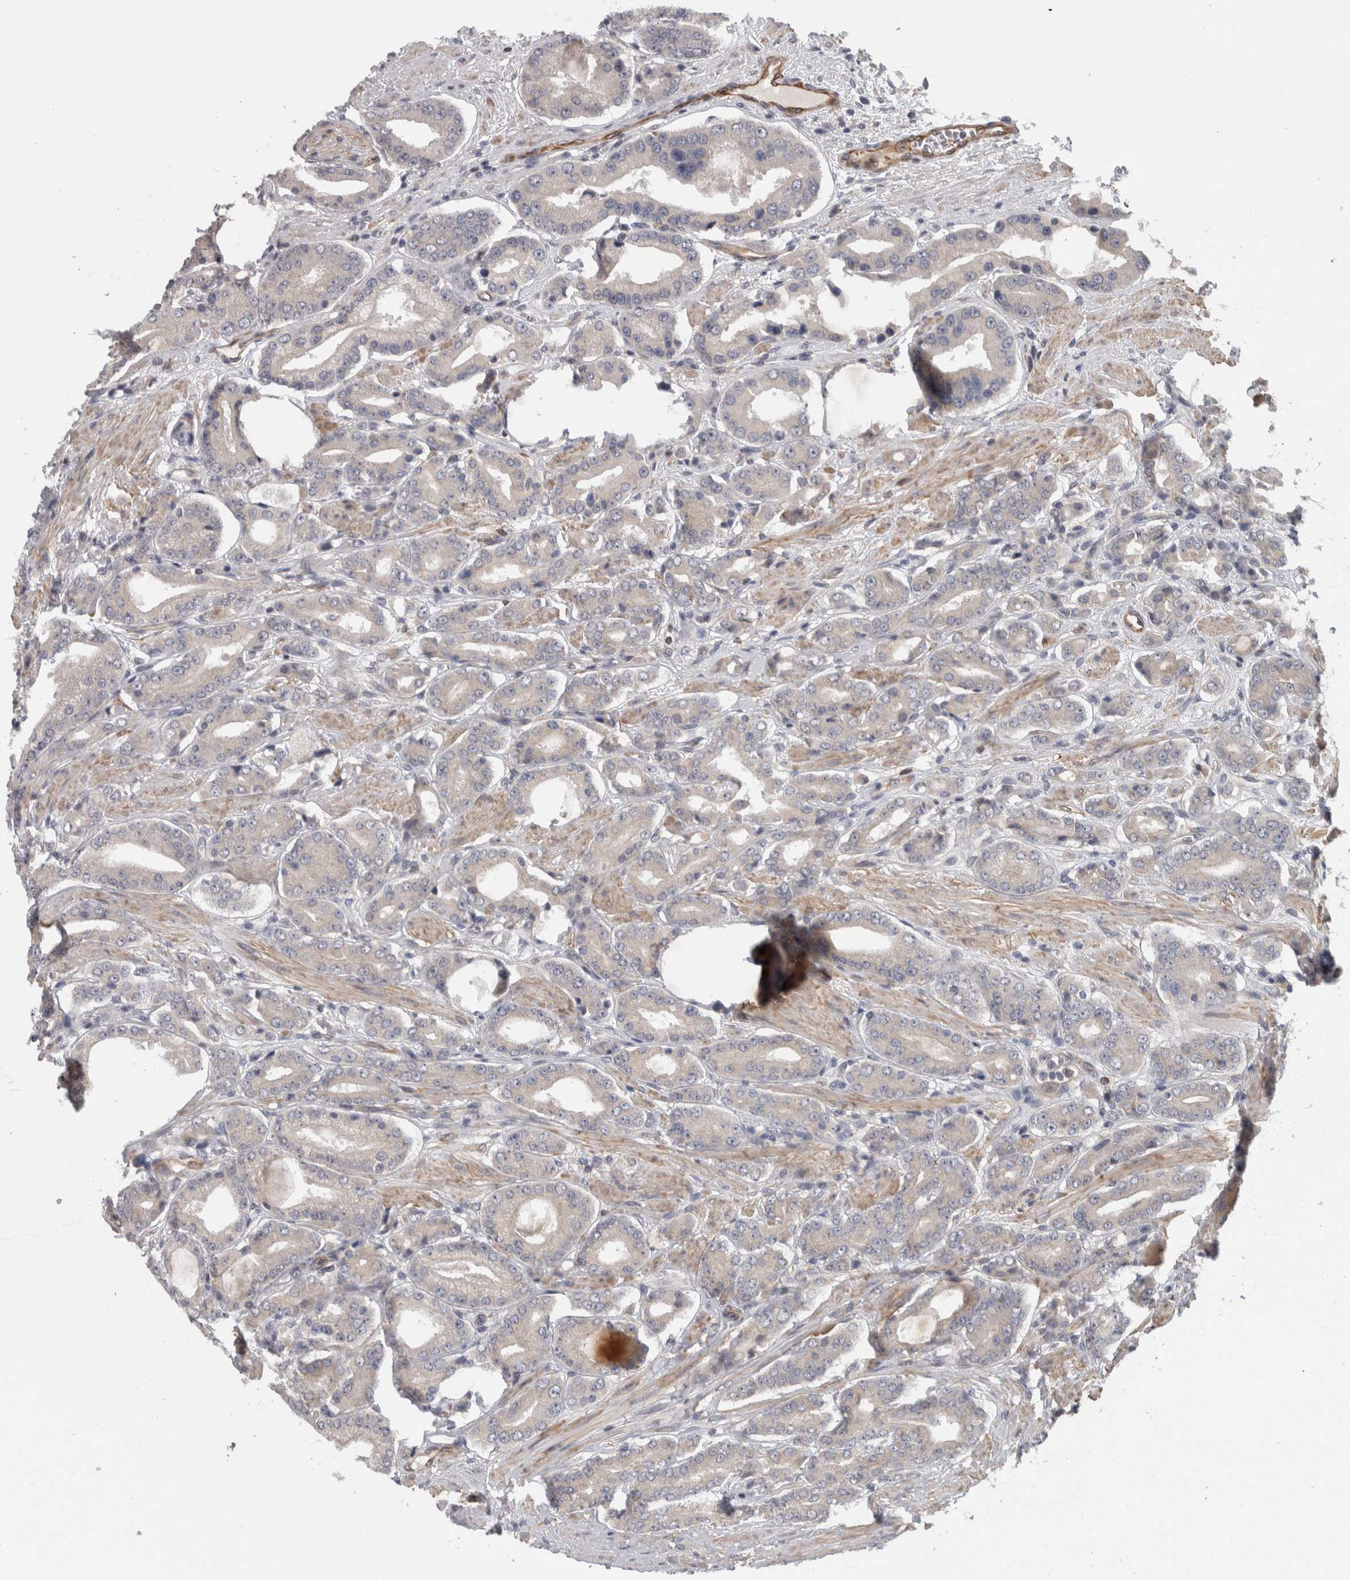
{"staining": {"intensity": "negative", "quantity": "none", "location": "none"}, "tissue": "prostate cancer", "cell_type": "Tumor cells", "image_type": "cancer", "snomed": [{"axis": "morphology", "description": "Adenocarcinoma, High grade"}, {"axis": "topography", "description": "Prostate"}], "caption": "An IHC histopathology image of high-grade adenocarcinoma (prostate) is shown. There is no staining in tumor cells of high-grade adenocarcinoma (prostate).", "gene": "RMDN1", "patient": {"sex": "male", "age": 71}}